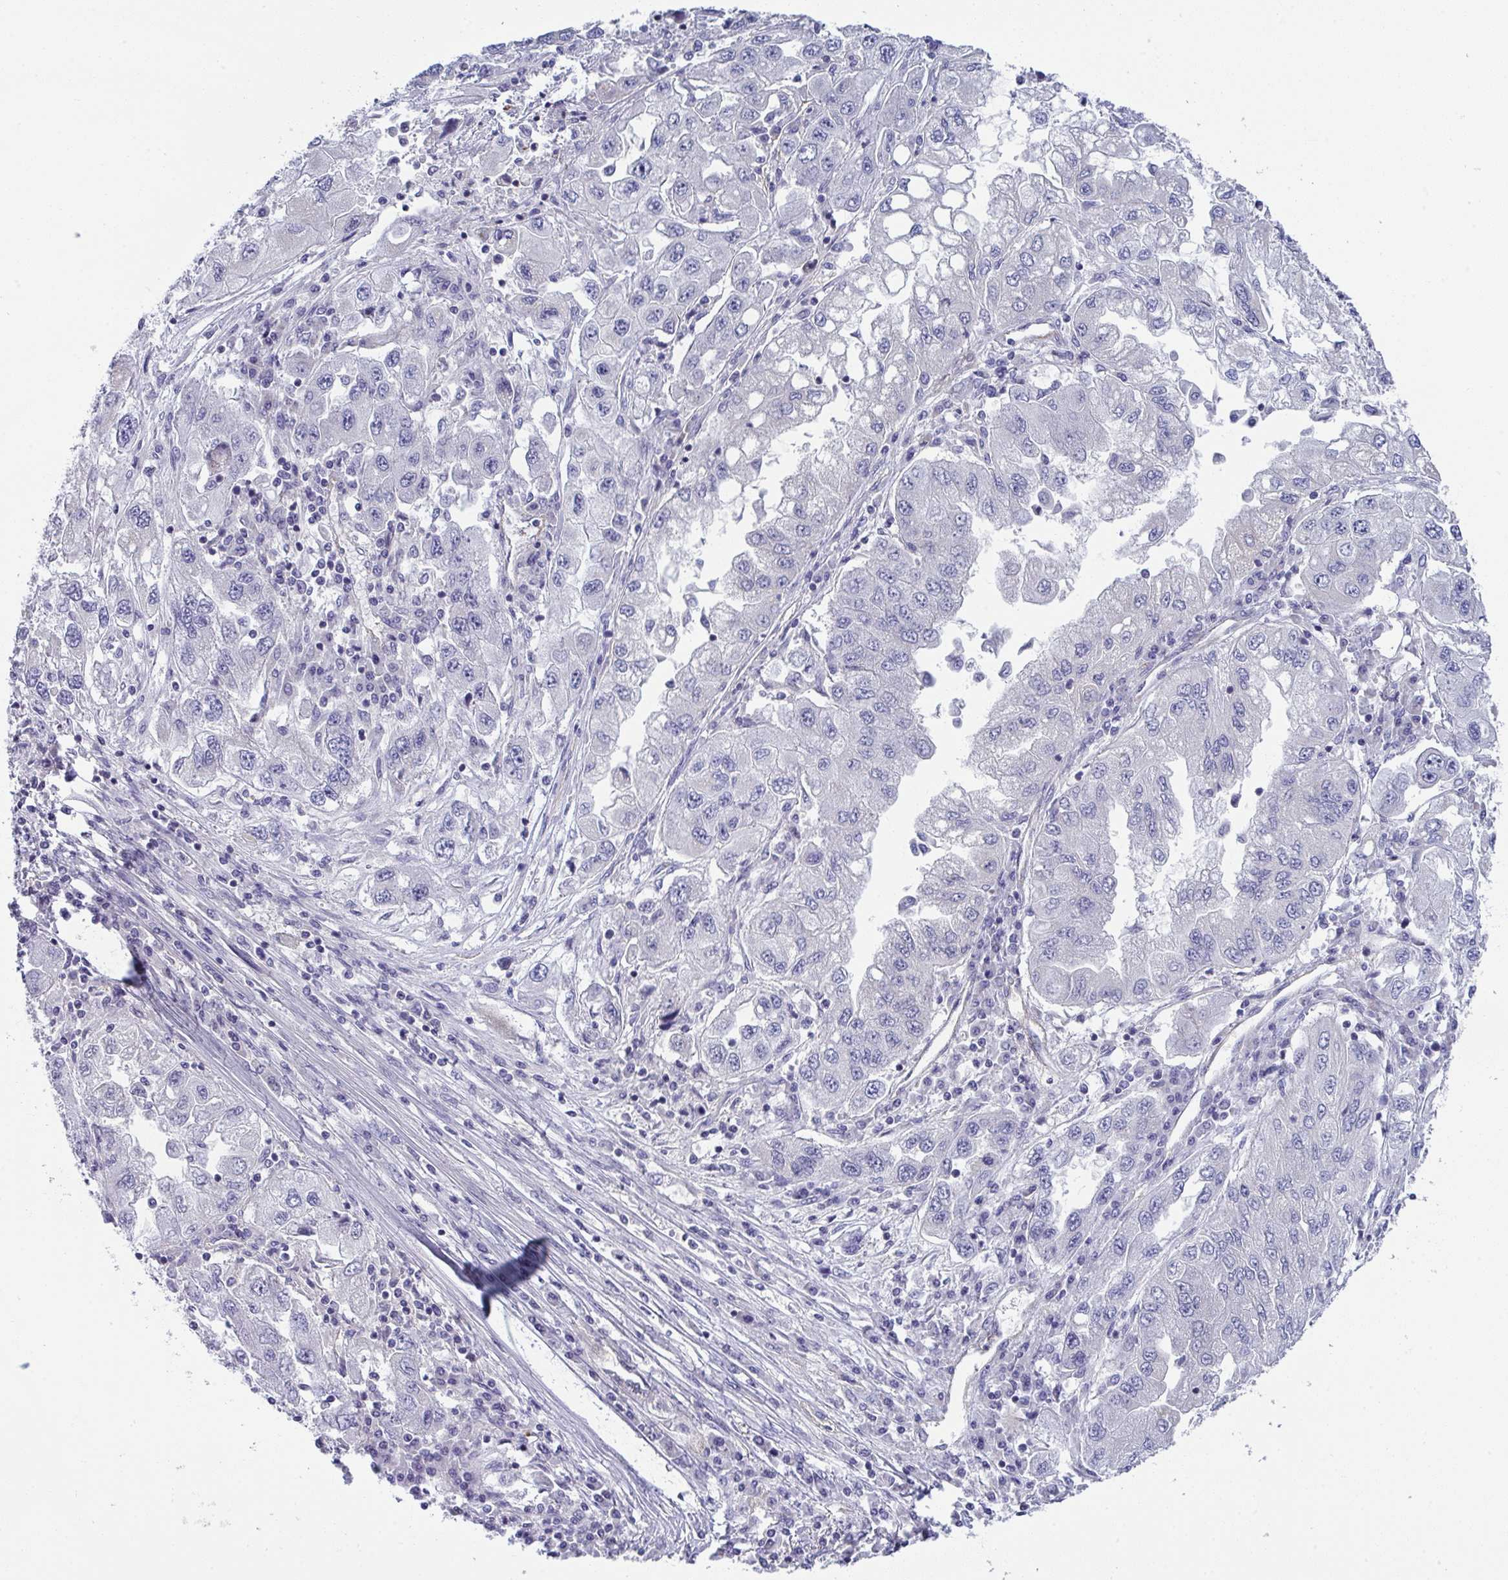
{"staining": {"intensity": "negative", "quantity": "none", "location": "none"}, "tissue": "lung cancer", "cell_type": "Tumor cells", "image_type": "cancer", "snomed": [{"axis": "morphology", "description": "Adenocarcinoma, NOS"}, {"axis": "morphology", "description": "Adenocarcinoma primary or metastatic"}, {"axis": "topography", "description": "Lung"}], "caption": "An immunohistochemistry (IHC) image of lung adenocarcinoma is shown. There is no staining in tumor cells of lung adenocarcinoma.", "gene": "MYL12A", "patient": {"sex": "male", "age": 74}}